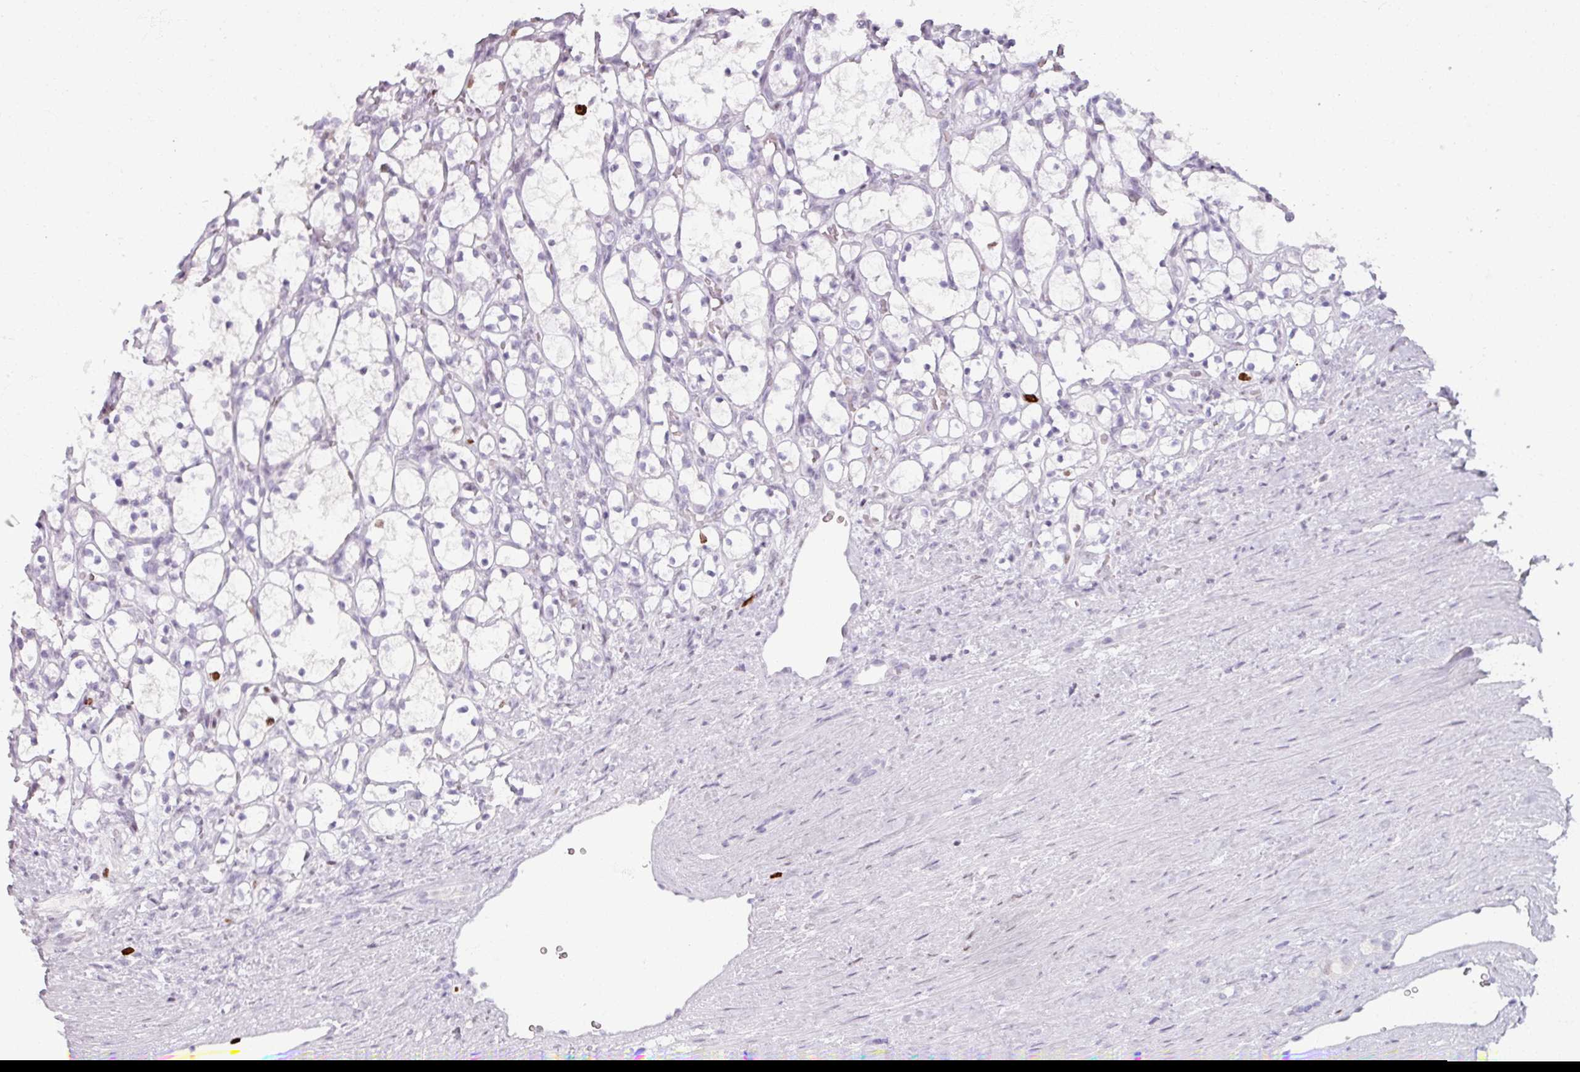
{"staining": {"intensity": "moderate", "quantity": "<25%", "location": "nuclear"}, "tissue": "renal cancer", "cell_type": "Tumor cells", "image_type": "cancer", "snomed": [{"axis": "morphology", "description": "Adenocarcinoma, NOS"}, {"axis": "topography", "description": "Kidney"}], "caption": "Adenocarcinoma (renal) stained for a protein displays moderate nuclear positivity in tumor cells.", "gene": "ATAD2", "patient": {"sex": "female", "age": 69}}